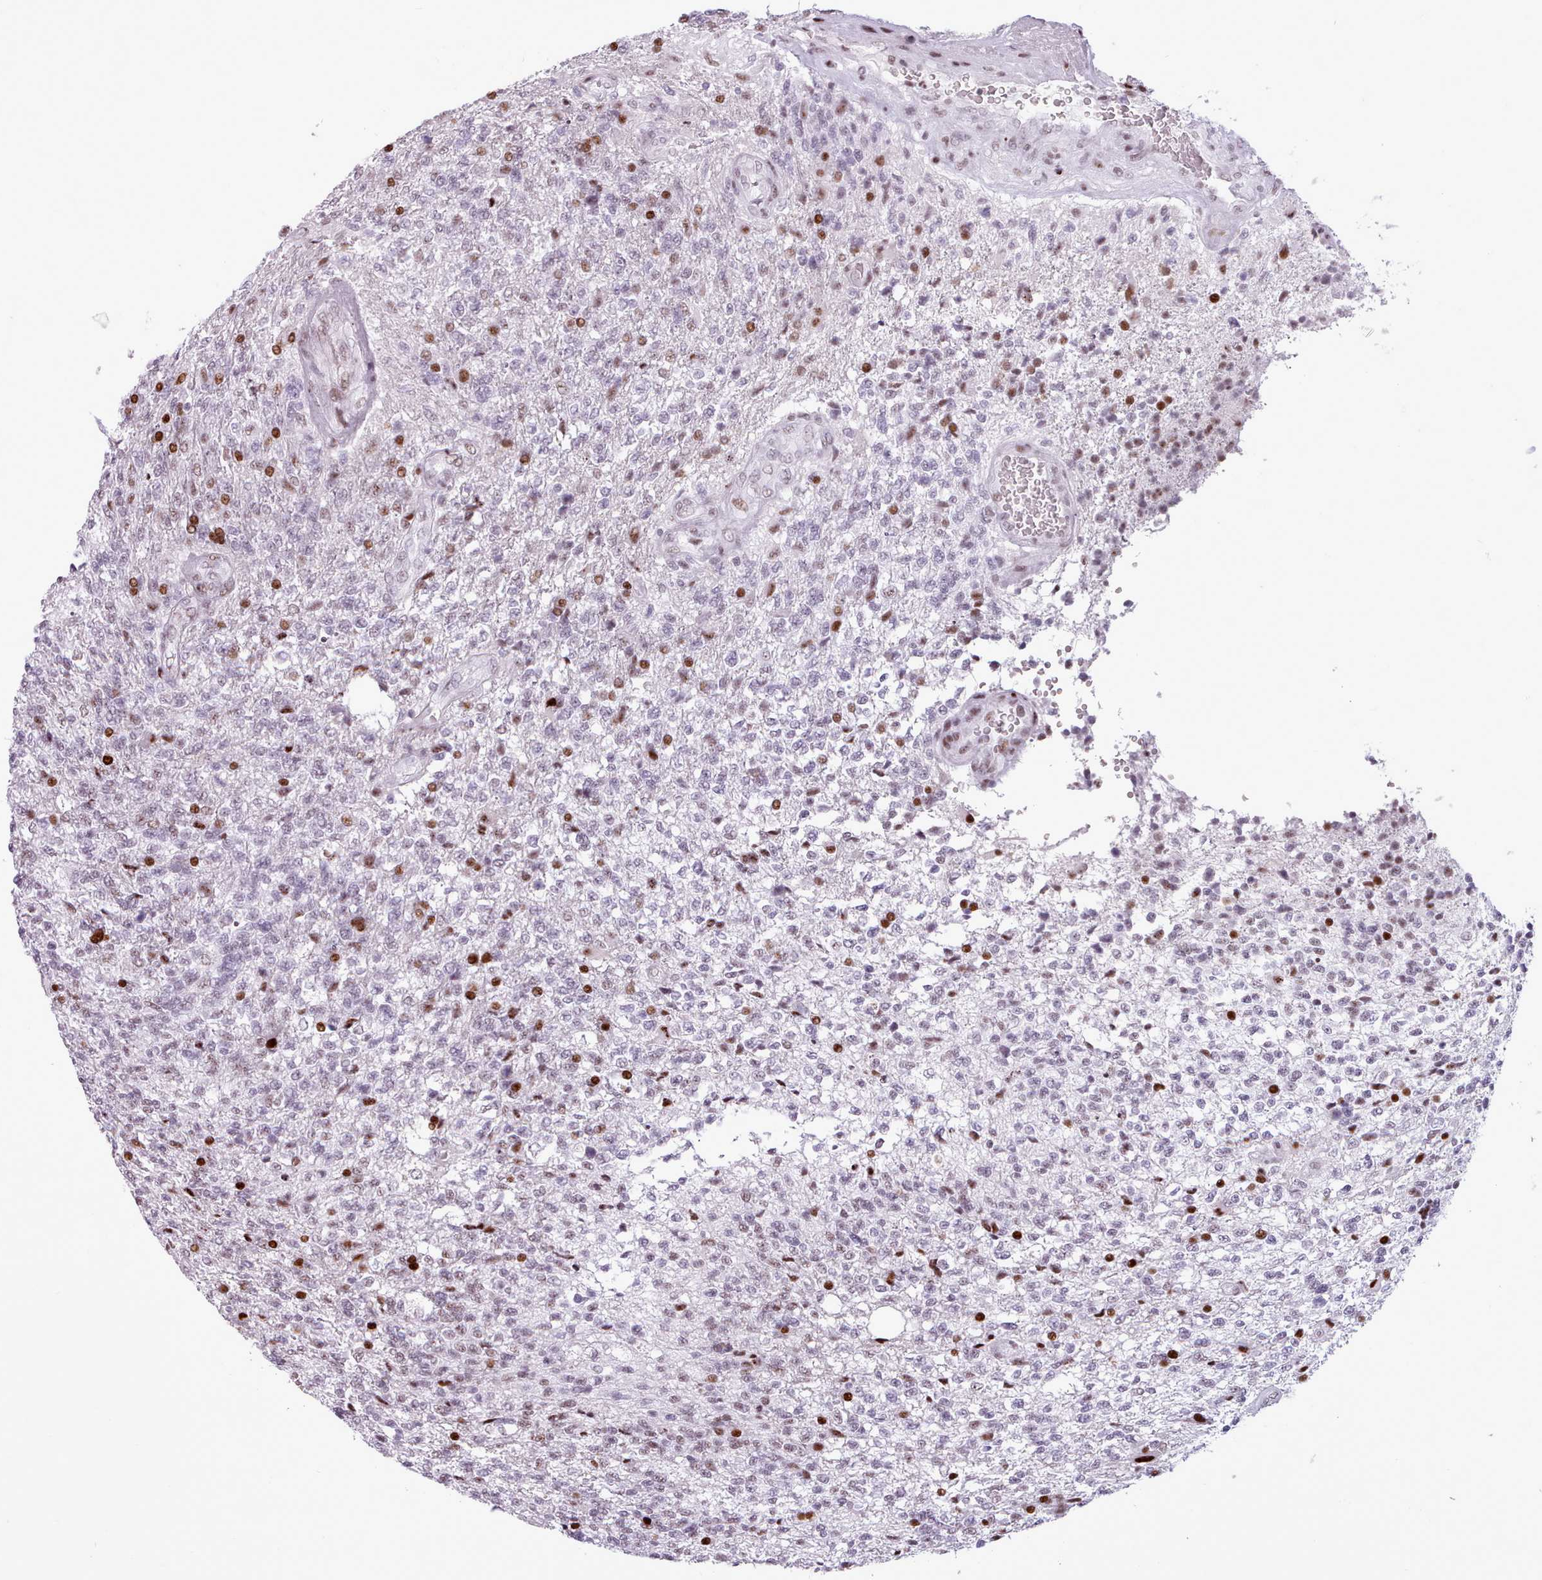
{"staining": {"intensity": "moderate", "quantity": "<25%", "location": "nuclear"}, "tissue": "glioma", "cell_type": "Tumor cells", "image_type": "cancer", "snomed": [{"axis": "morphology", "description": "Glioma, malignant, High grade"}, {"axis": "topography", "description": "Brain"}], "caption": "Approximately <25% of tumor cells in malignant glioma (high-grade) show moderate nuclear protein staining as visualized by brown immunohistochemical staining.", "gene": "SRSF4", "patient": {"sex": "male", "age": 56}}